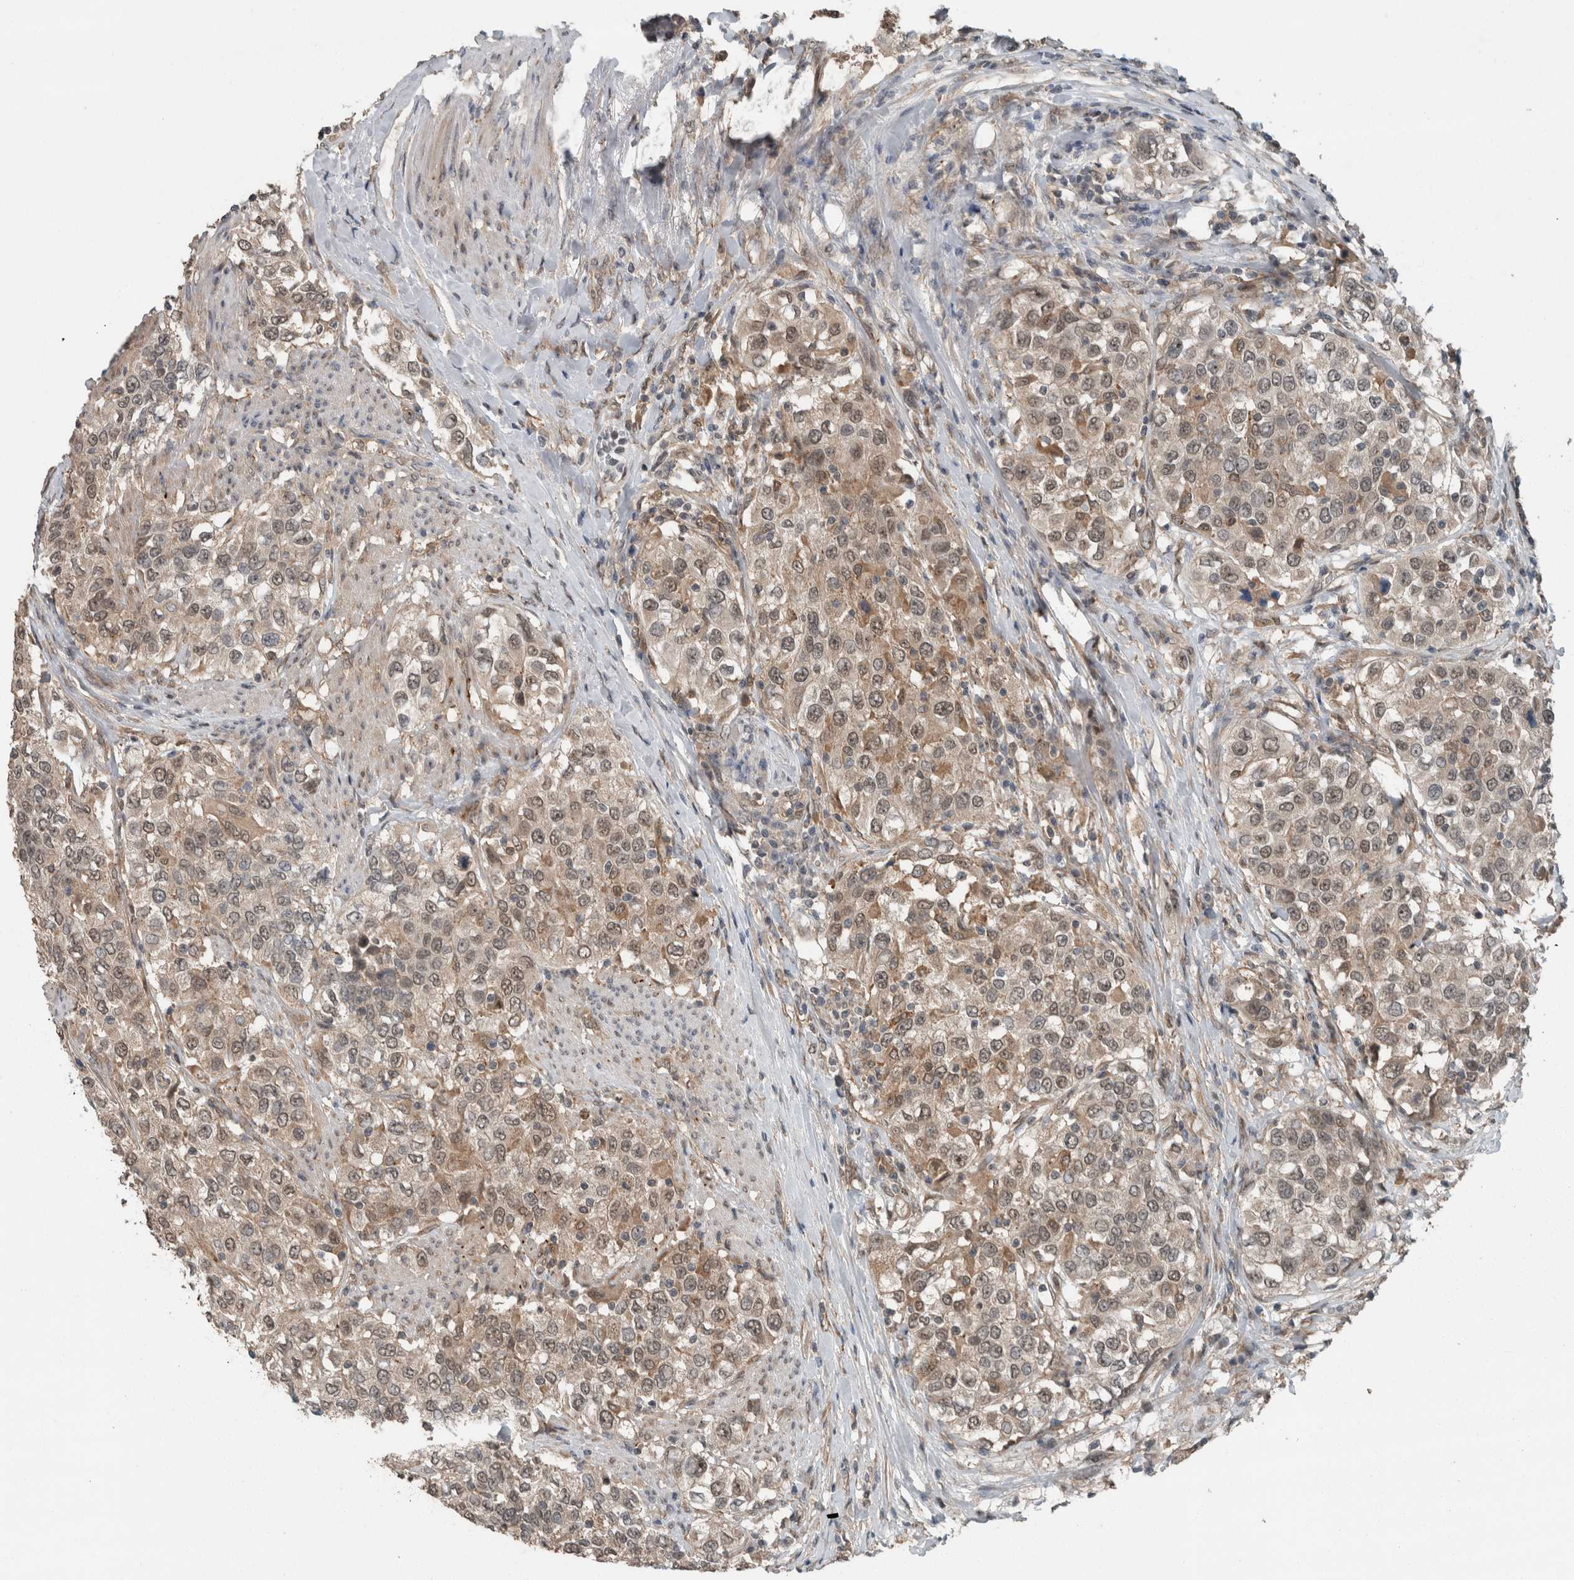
{"staining": {"intensity": "weak", "quantity": ">75%", "location": "cytoplasmic/membranous,nuclear"}, "tissue": "urothelial cancer", "cell_type": "Tumor cells", "image_type": "cancer", "snomed": [{"axis": "morphology", "description": "Urothelial carcinoma, High grade"}, {"axis": "topography", "description": "Urinary bladder"}], "caption": "A brown stain labels weak cytoplasmic/membranous and nuclear positivity of a protein in urothelial cancer tumor cells.", "gene": "MYO1E", "patient": {"sex": "female", "age": 80}}